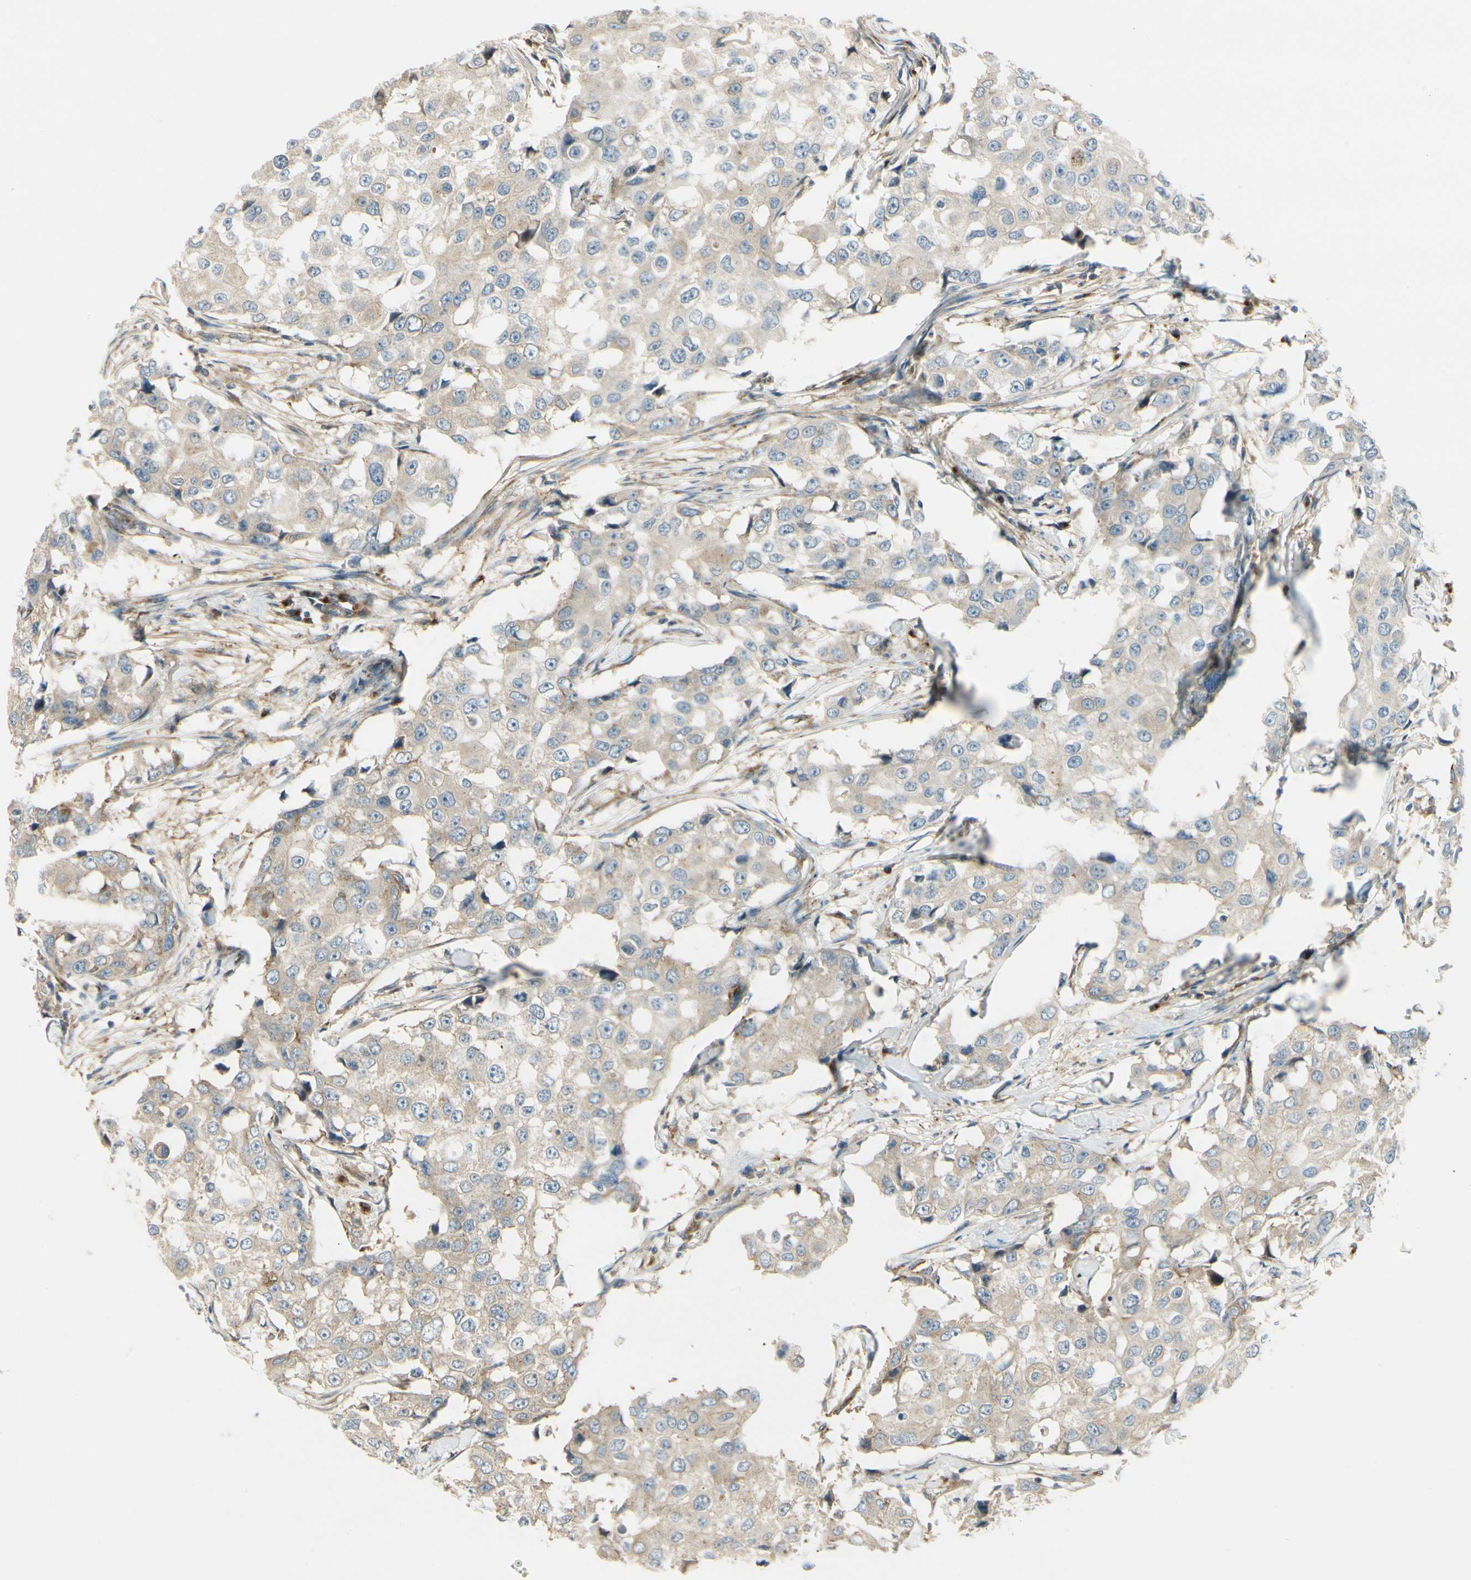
{"staining": {"intensity": "weak", "quantity": ">75%", "location": "cytoplasmic/membranous"}, "tissue": "breast cancer", "cell_type": "Tumor cells", "image_type": "cancer", "snomed": [{"axis": "morphology", "description": "Duct carcinoma"}, {"axis": "topography", "description": "Breast"}], "caption": "Breast cancer stained with DAB IHC shows low levels of weak cytoplasmic/membranous expression in approximately >75% of tumor cells. Using DAB (brown) and hematoxylin (blue) stains, captured at high magnification using brightfield microscopy.", "gene": "MANSC1", "patient": {"sex": "female", "age": 27}}